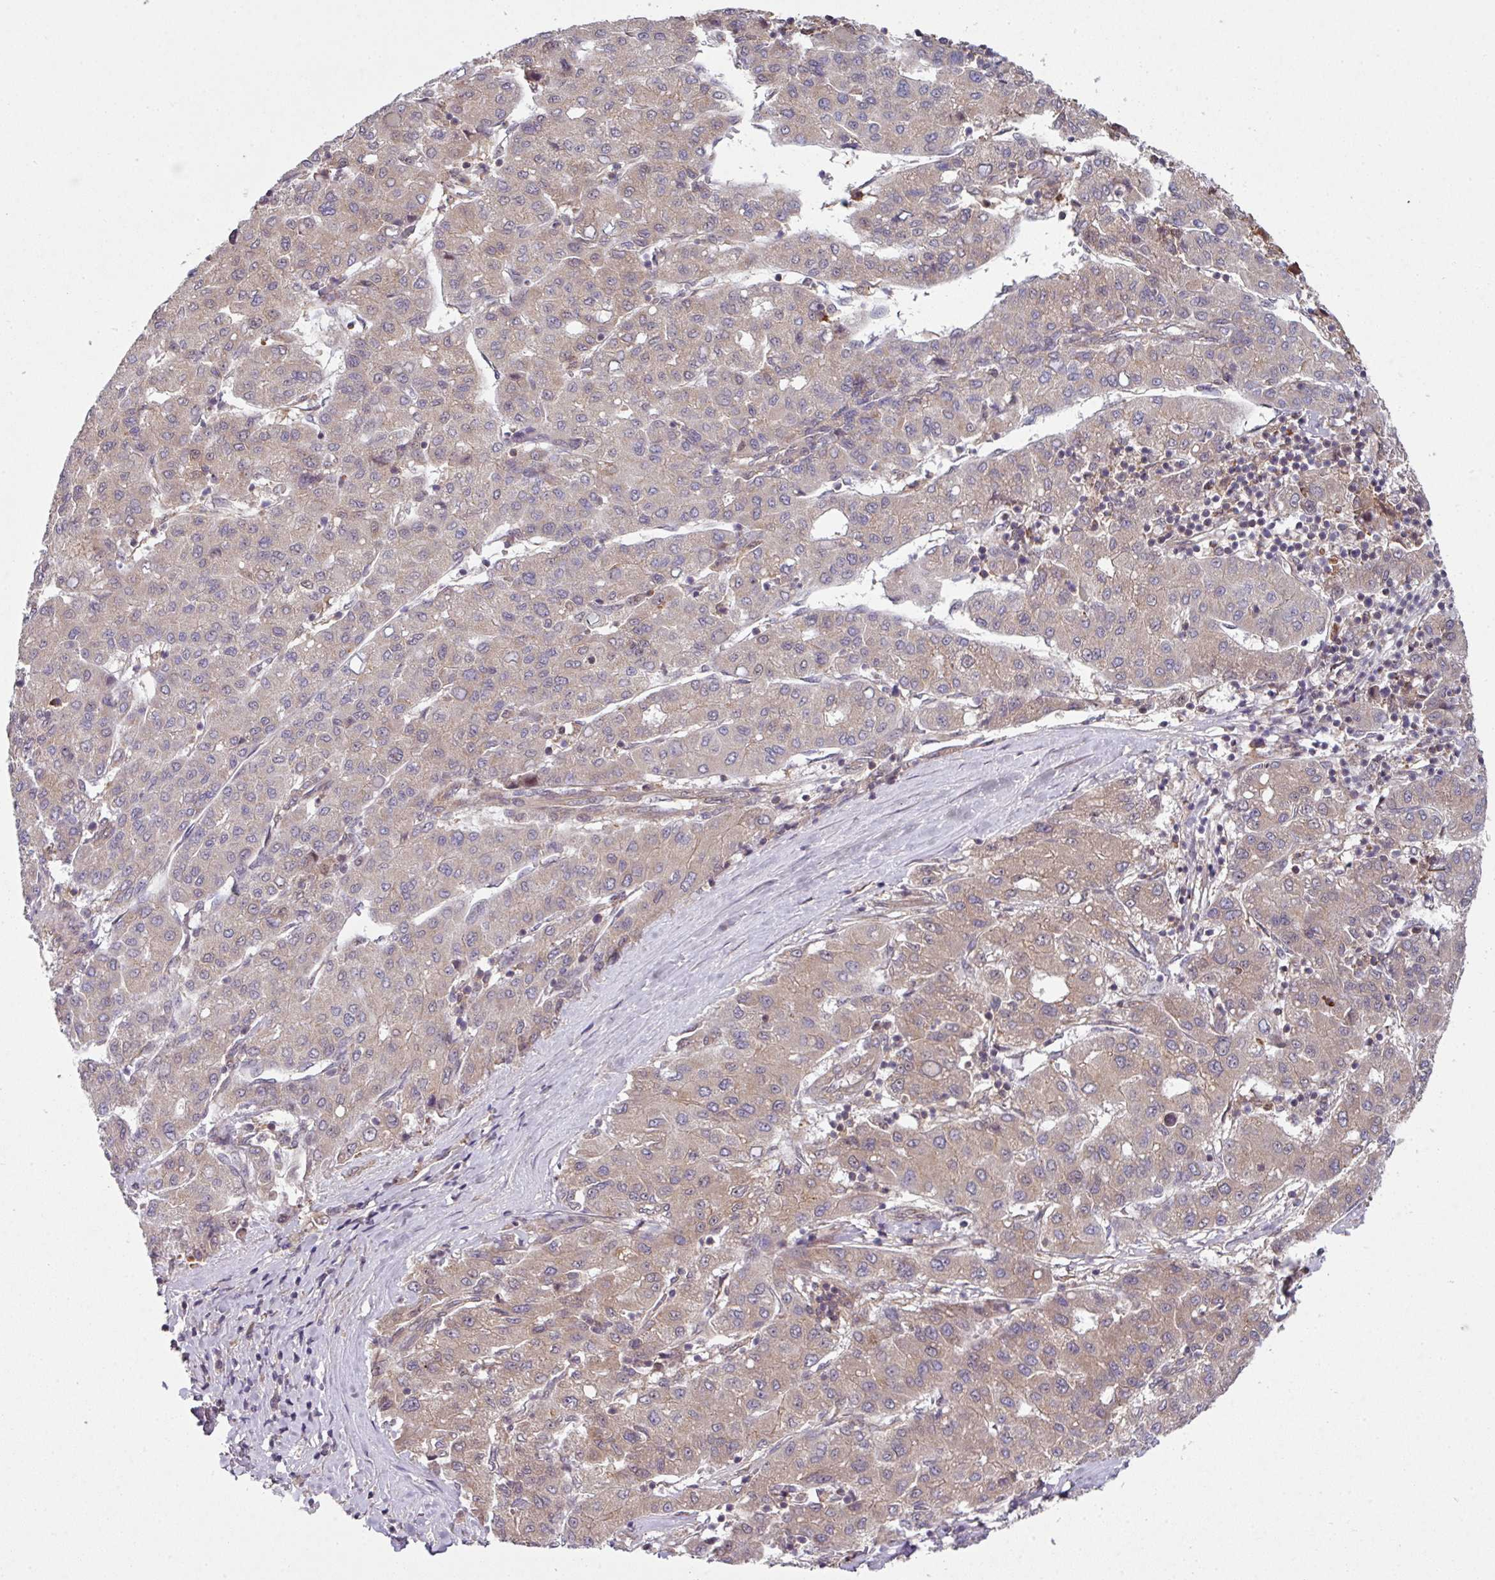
{"staining": {"intensity": "weak", "quantity": "25%-75%", "location": "cytoplasmic/membranous"}, "tissue": "liver cancer", "cell_type": "Tumor cells", "image_type": "cancer", "snomed": [{"axis": "morphology", "description": "Carcinoma, Hepatocellular, NOS"}, {"axis": "topography", "description": "Liver"}], "caption": "Protein expression analysis of human hepatocellular carcinoma (liver) reveals weak cytoplasmic/membranous expression in approximately 25%-75% of tumor cells.", "gene": "CAMLG", "patient": {"sex": "male", "age": 65}}